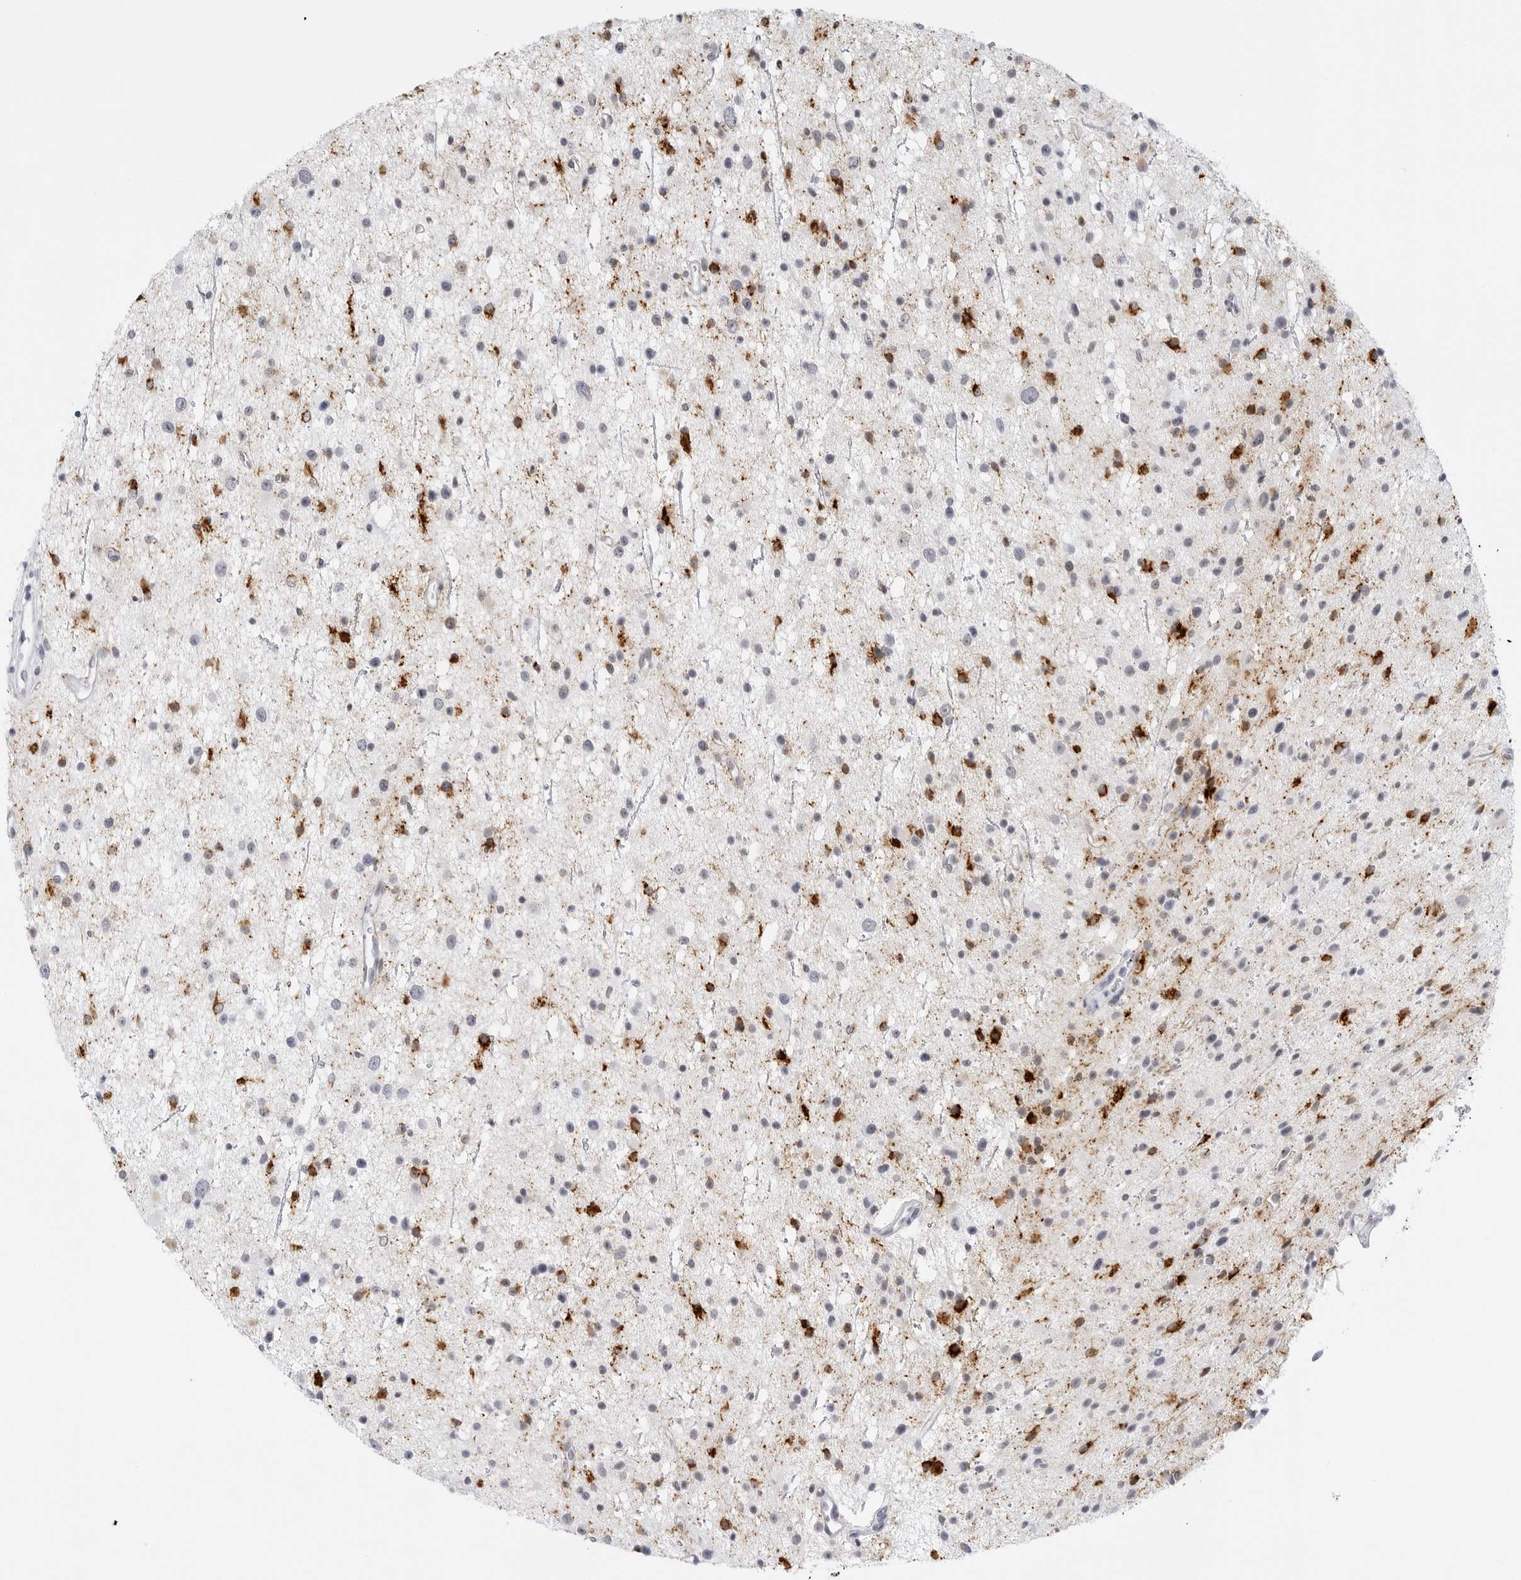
{"staining": {"intensity": "strong", "quantity": "<25%", "location": "cytoplasmic/membranous"}, "tissue": "glioma", "cell_type": "Tumor cells", "image_type": "cancer", "snomed": [{"axis": "morphology", "description": "Glioma, malignant, Low grade"}, {"axis": "topography", "description": "Cerebral cortex"}], "caption": "Brown immunohistochemical staining in malignant glioma (low-grade) exhibits strong cytoplasmic/membranous expression in about <25% of tumor cells. (Stains: DAB in brown, nuclei in blue, Microscopy: brightfield microscopy at high magnification).", "gene": "HSPB7", "patient": {"sex": "female", "age": 39}}